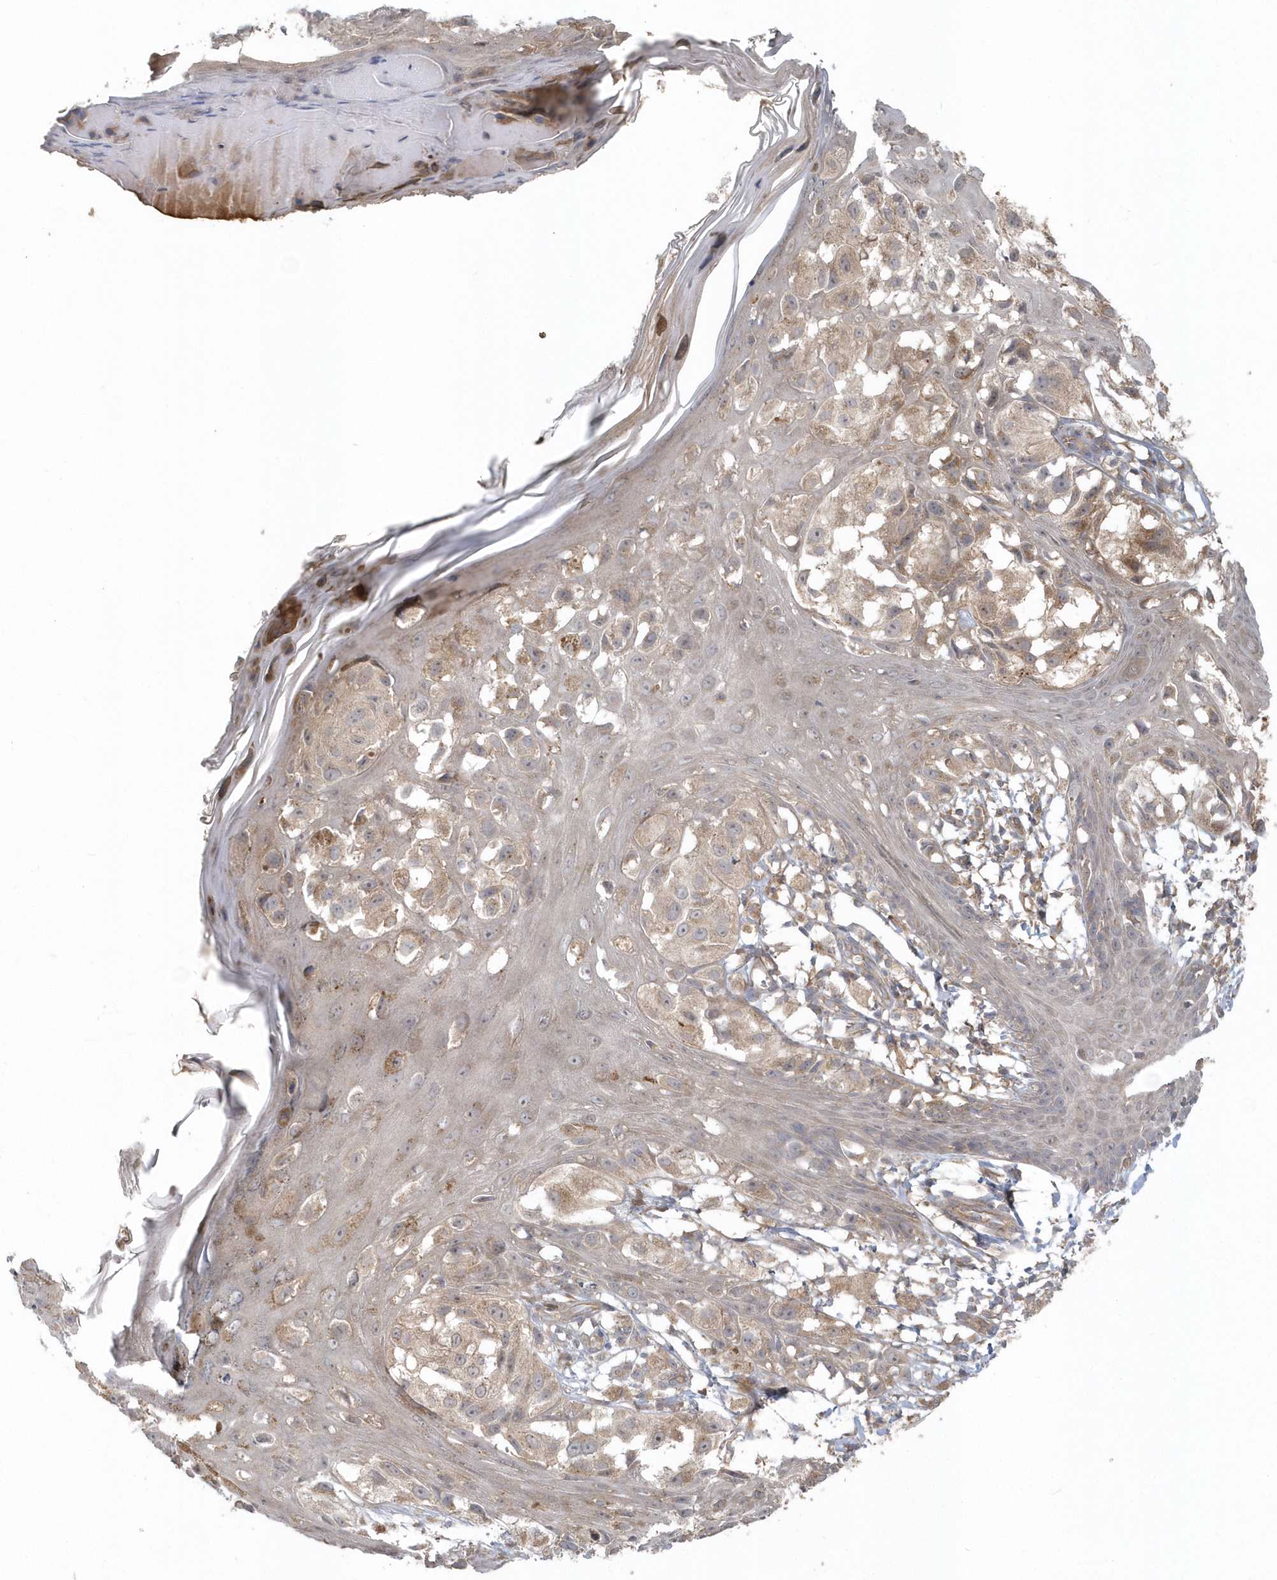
{"staining": {"intensity": "weak", "quantity": "25%-75%", "location": "cytoplasmic/membranous"}, "tissue": "melanoma", "cell_type": "Tumor cells", "image_type": "cancer", "snomed": [{"axis": "morphology", "description": "Malignant melanoma, NOS"}, {"axis": "topography", "description": "Skin of leg"}], "caption": "Malignant melanoma stained with a brown dye shows weak cytoplasmic/membranous positive expression in about 25%-75% of tumor cells.", "gene": "ACTR1A", "patient": {"sex": "female", "age": 72}}